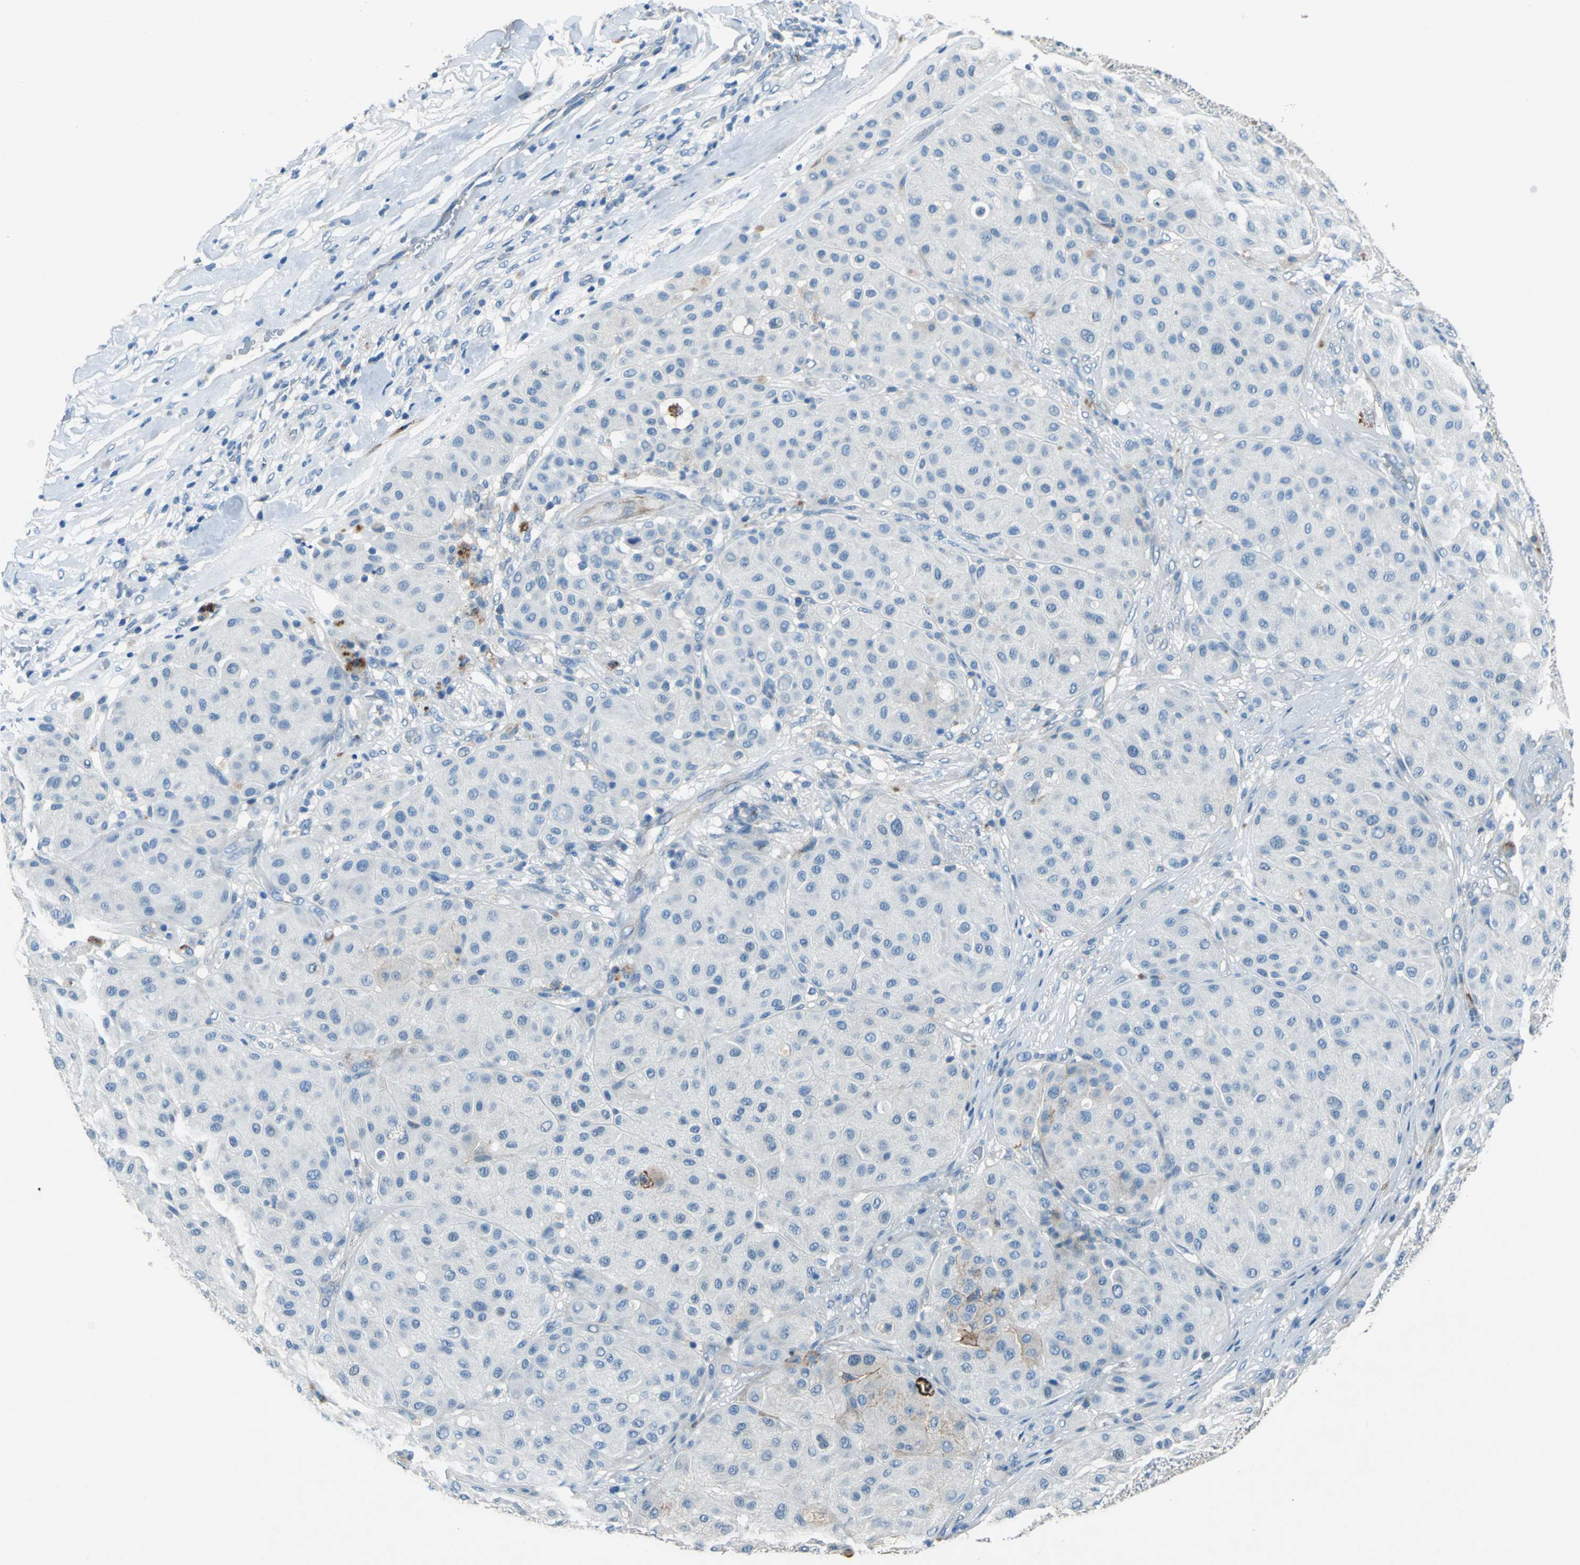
{"staining": {"intensity": "negative", "quantity": "none", "location": "none"}, "tissue": "melanoma", "cell_type": "Tumor cells", "image_type": "cancer", "snomed": [{"axis": "morphology", "description": "Normal tissue, NOS"}, {"axis": "morphology", "description": "Malignant melanoma, Metastatic site"}, {"axis": "topography", "description": "Skin"}], "caption": "The IHC photomicrograph has no significant staining in tumor cells of melanoma tissue. (DAB IHC, high magnification).", "gene": "RPS13", "patient": {"sex": "male", "age": 41}}